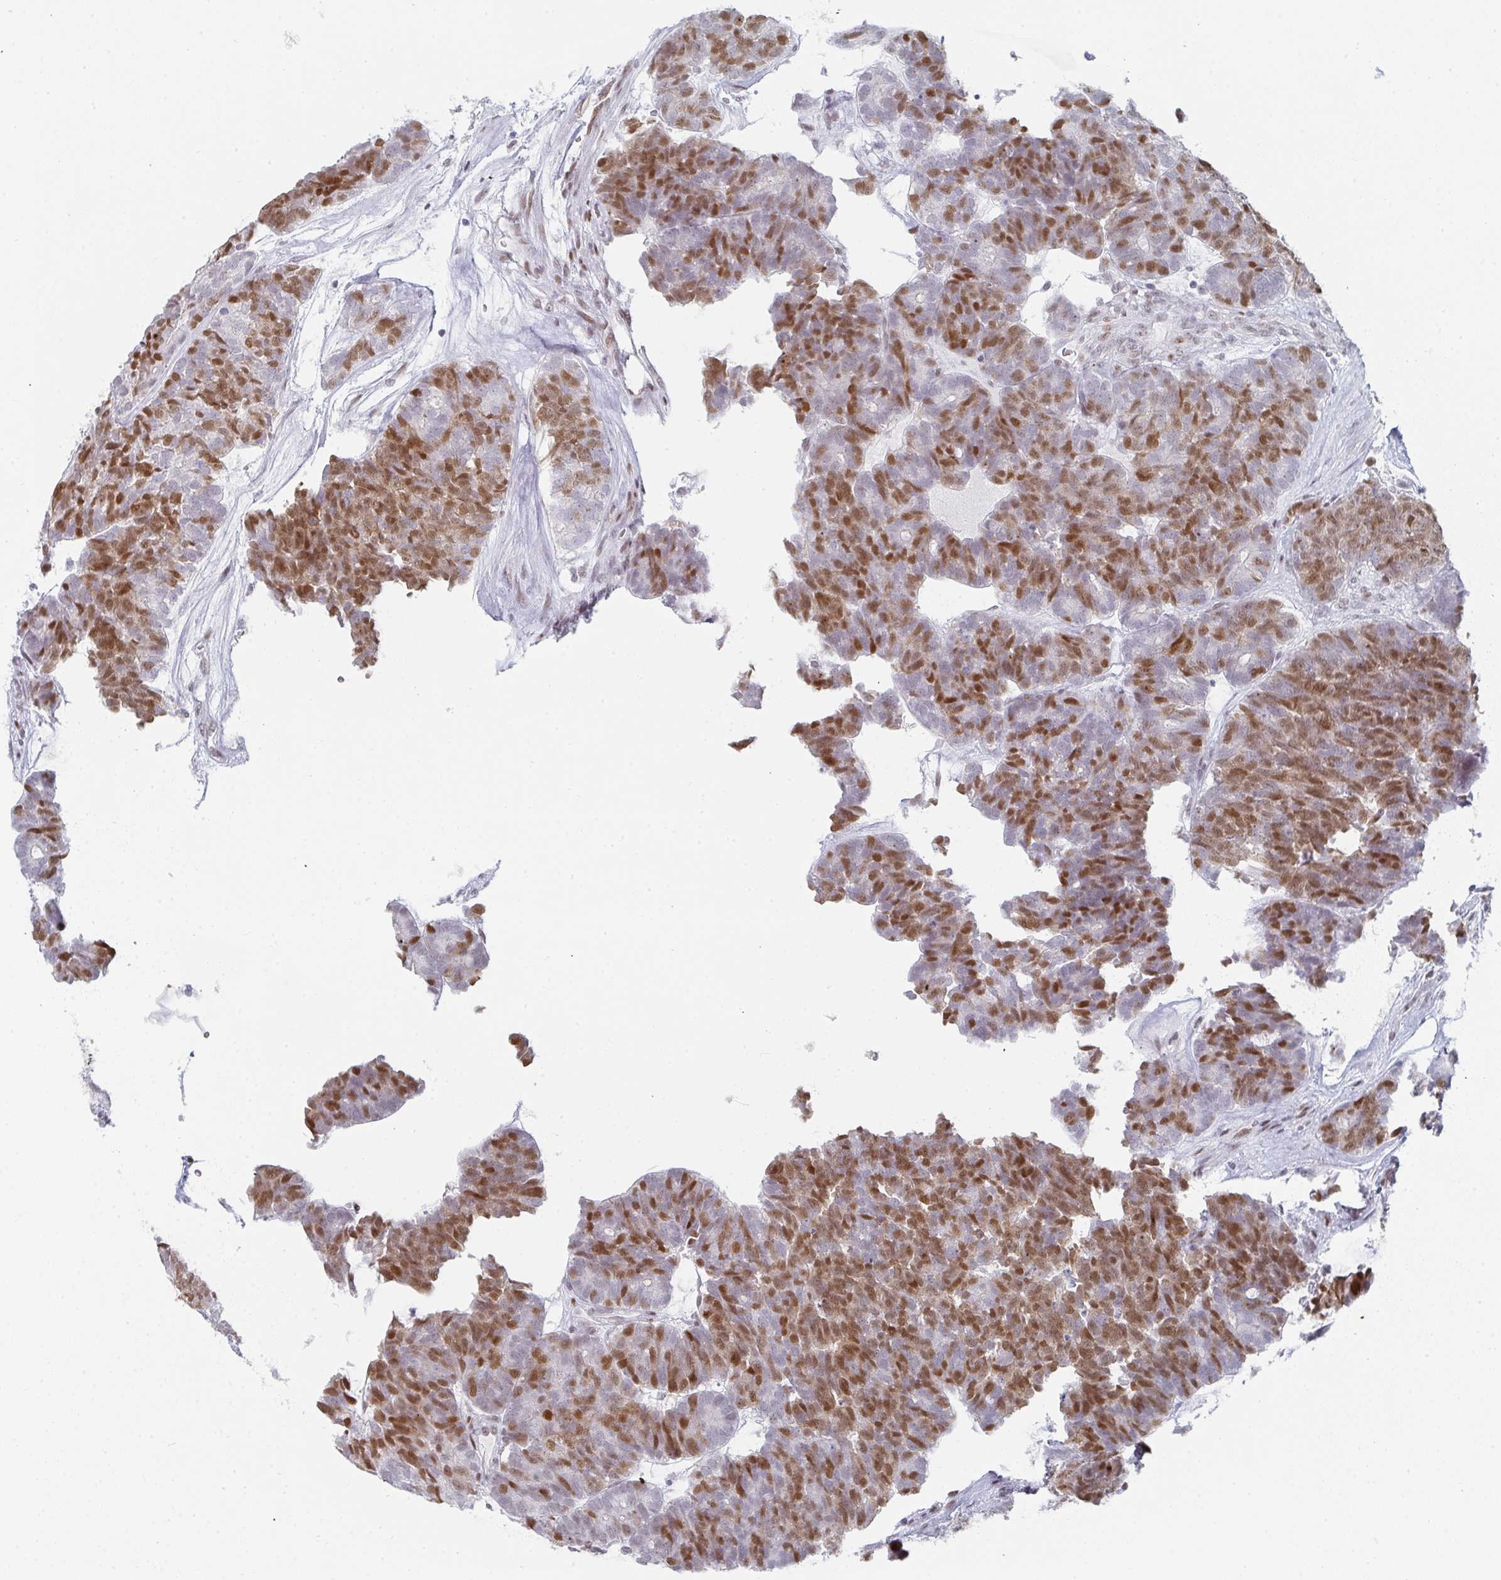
{"staining": {"intensity": "moderate", "quantity": ">75%", "location": "nuclear"}, "tissue": "head and neck cancer", "cell_type": "Tumor cells", "image_type": "cancer", "snomed": [{"axis": "morphology", "description": "Adenocarcinoma, NOS"}, {"axis": "topography", "description": "Head-Neck"}], "caption": "Brown immunohistochemical staining in human head and neck adenocarcinoma displays moderate nuclear expression in approximately >75% of tumor cells.", "gene": "POU2AF2", "patient": {"sex": "female", "age": 81}}